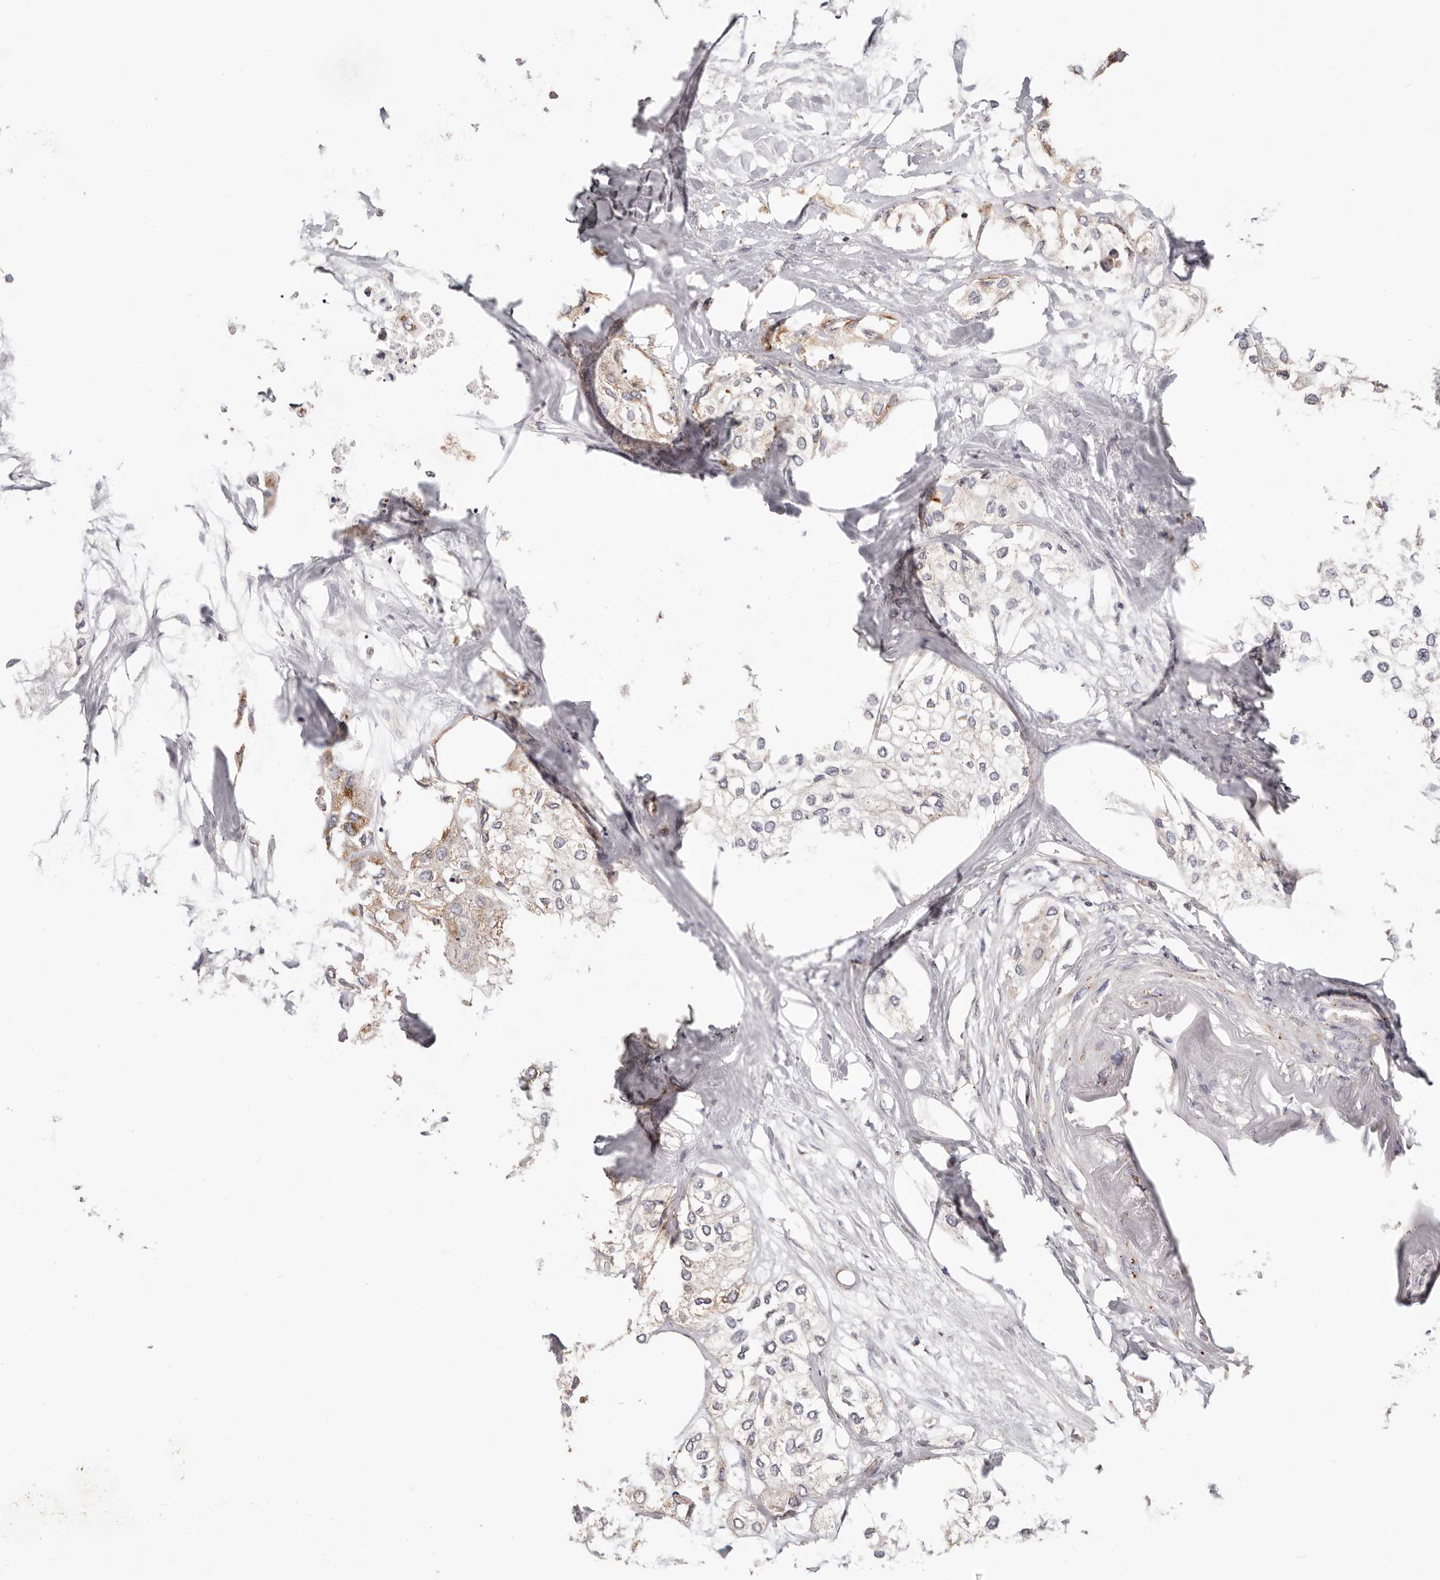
{"staining": {"intensity": "negative", "quantity": "none", "location": "none"}, "tissue": "urothelial cancer", "cell_type": "Tumor cells", "image_type": "cancer", "snomed": [{"axis": "morphology", "description": "Urothelial carcinoma, High grade"}, {"axis": "topography", "description": "Urinary bladder"}], "caption": "Immunohistochemical staining of urothelial carcinoma (high-grade) displays no significant positivity in tumor cells.", "gene": "USP33", "patient": {"sex": "male", "age": 64}}